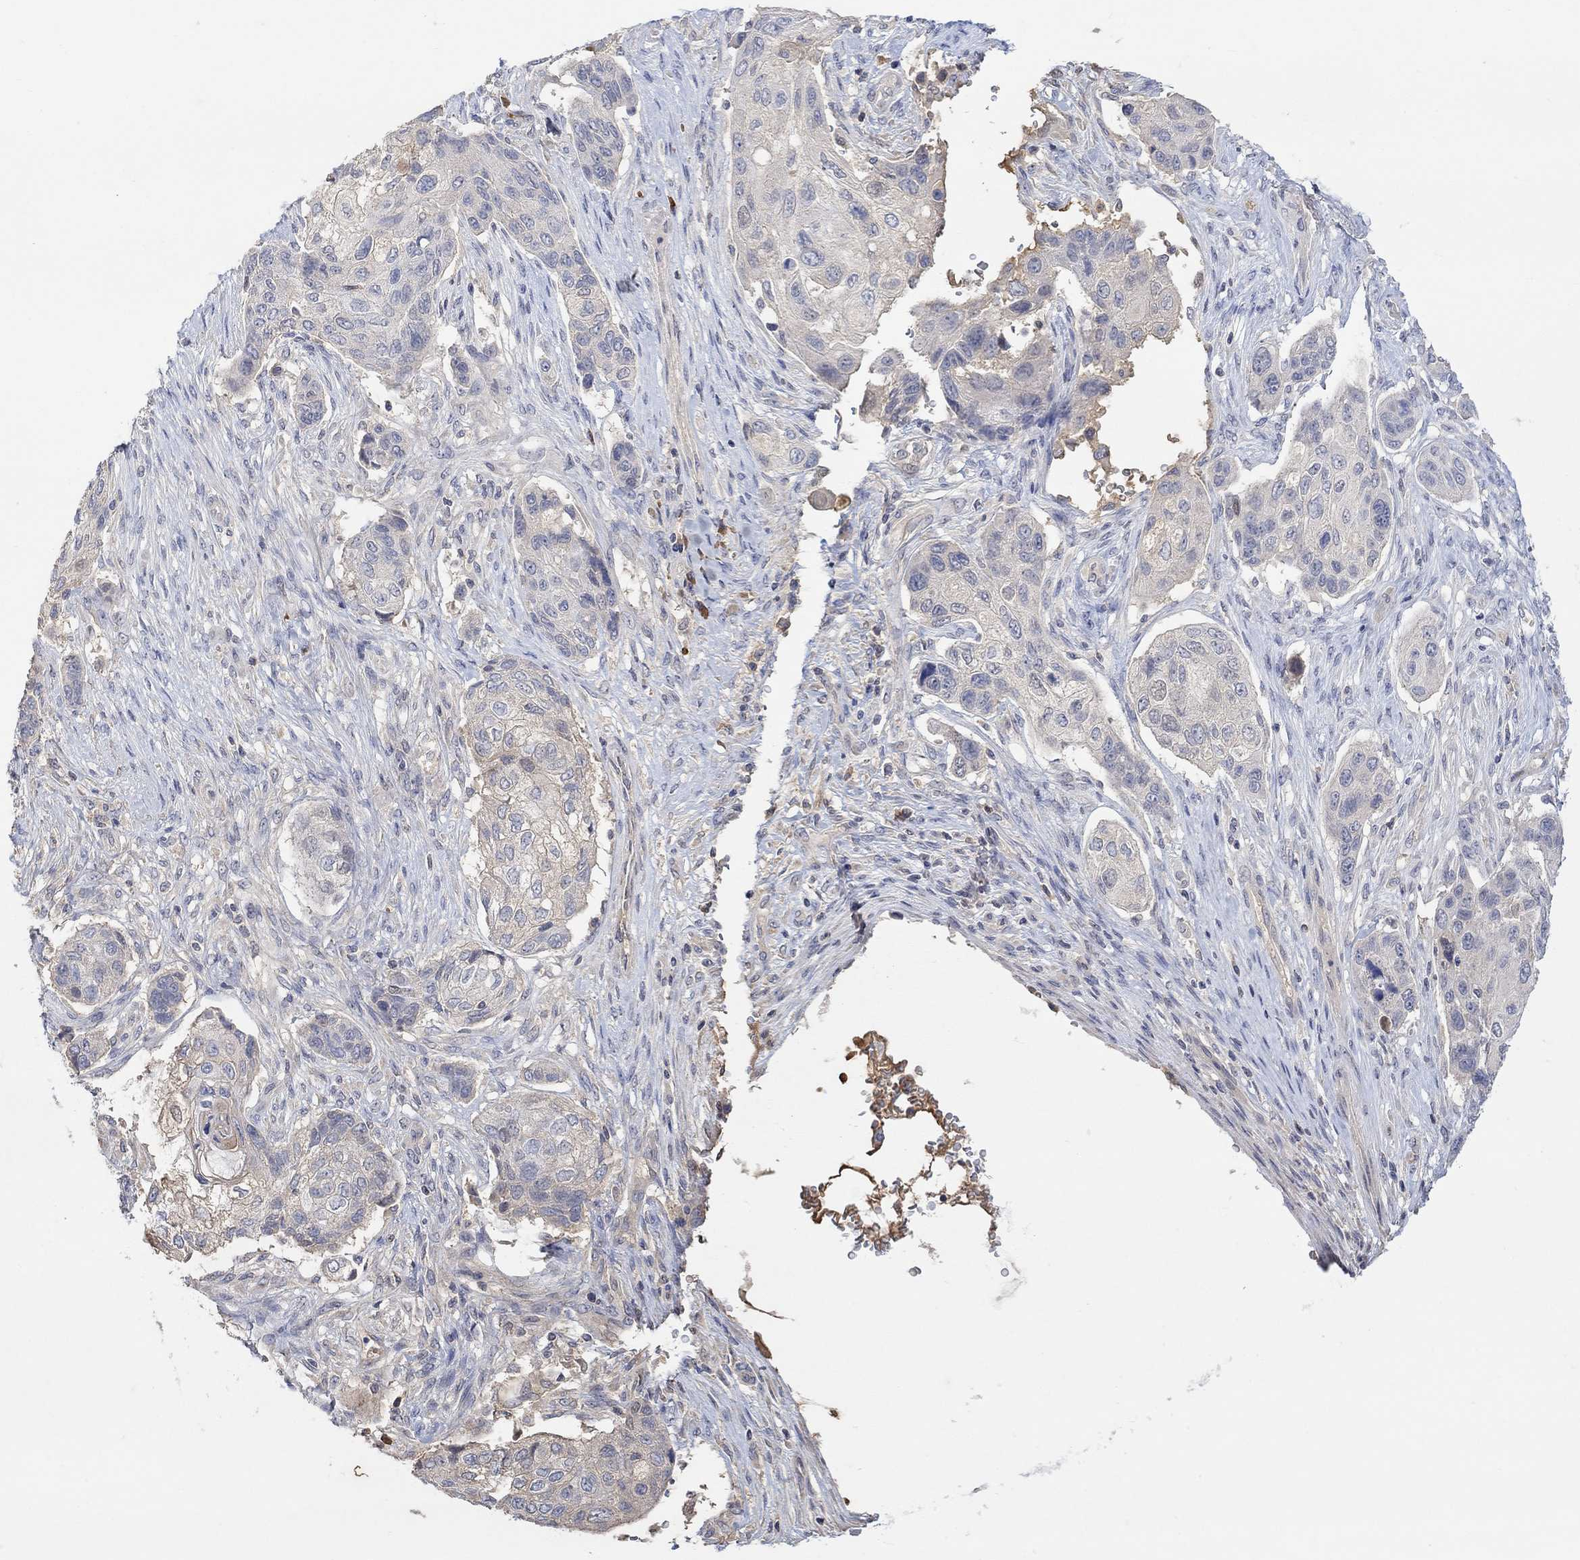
{"staining": {"intensity": "negative", "quantity": "none", "location": "none"}, "tissue": "lung cancer", "cell_type": "Tumor cells", "image_type": "cancer", "snomed": [{"axis": "morphology", "description": "Normal tissue, NOS"}, {"axis": "morphology", "description": "Squamous cell carcinoma, NOS"}, {"axis": "topography", "description": "Bronchus"}, {"axis": "topography", "description": "Lung"}], "caption": "DAB immunohistochemical staining of lung cancer (squamous cell carcinoma) exhibits no significant staining in tumor cells. The staining is performed using DAB (3,3'-diaminobenzidine) brown chromogen with nuclei counter-stained in using hematoxylin.", "gene": "MSTN", "patient": {"sex": "male", "age": 69}}